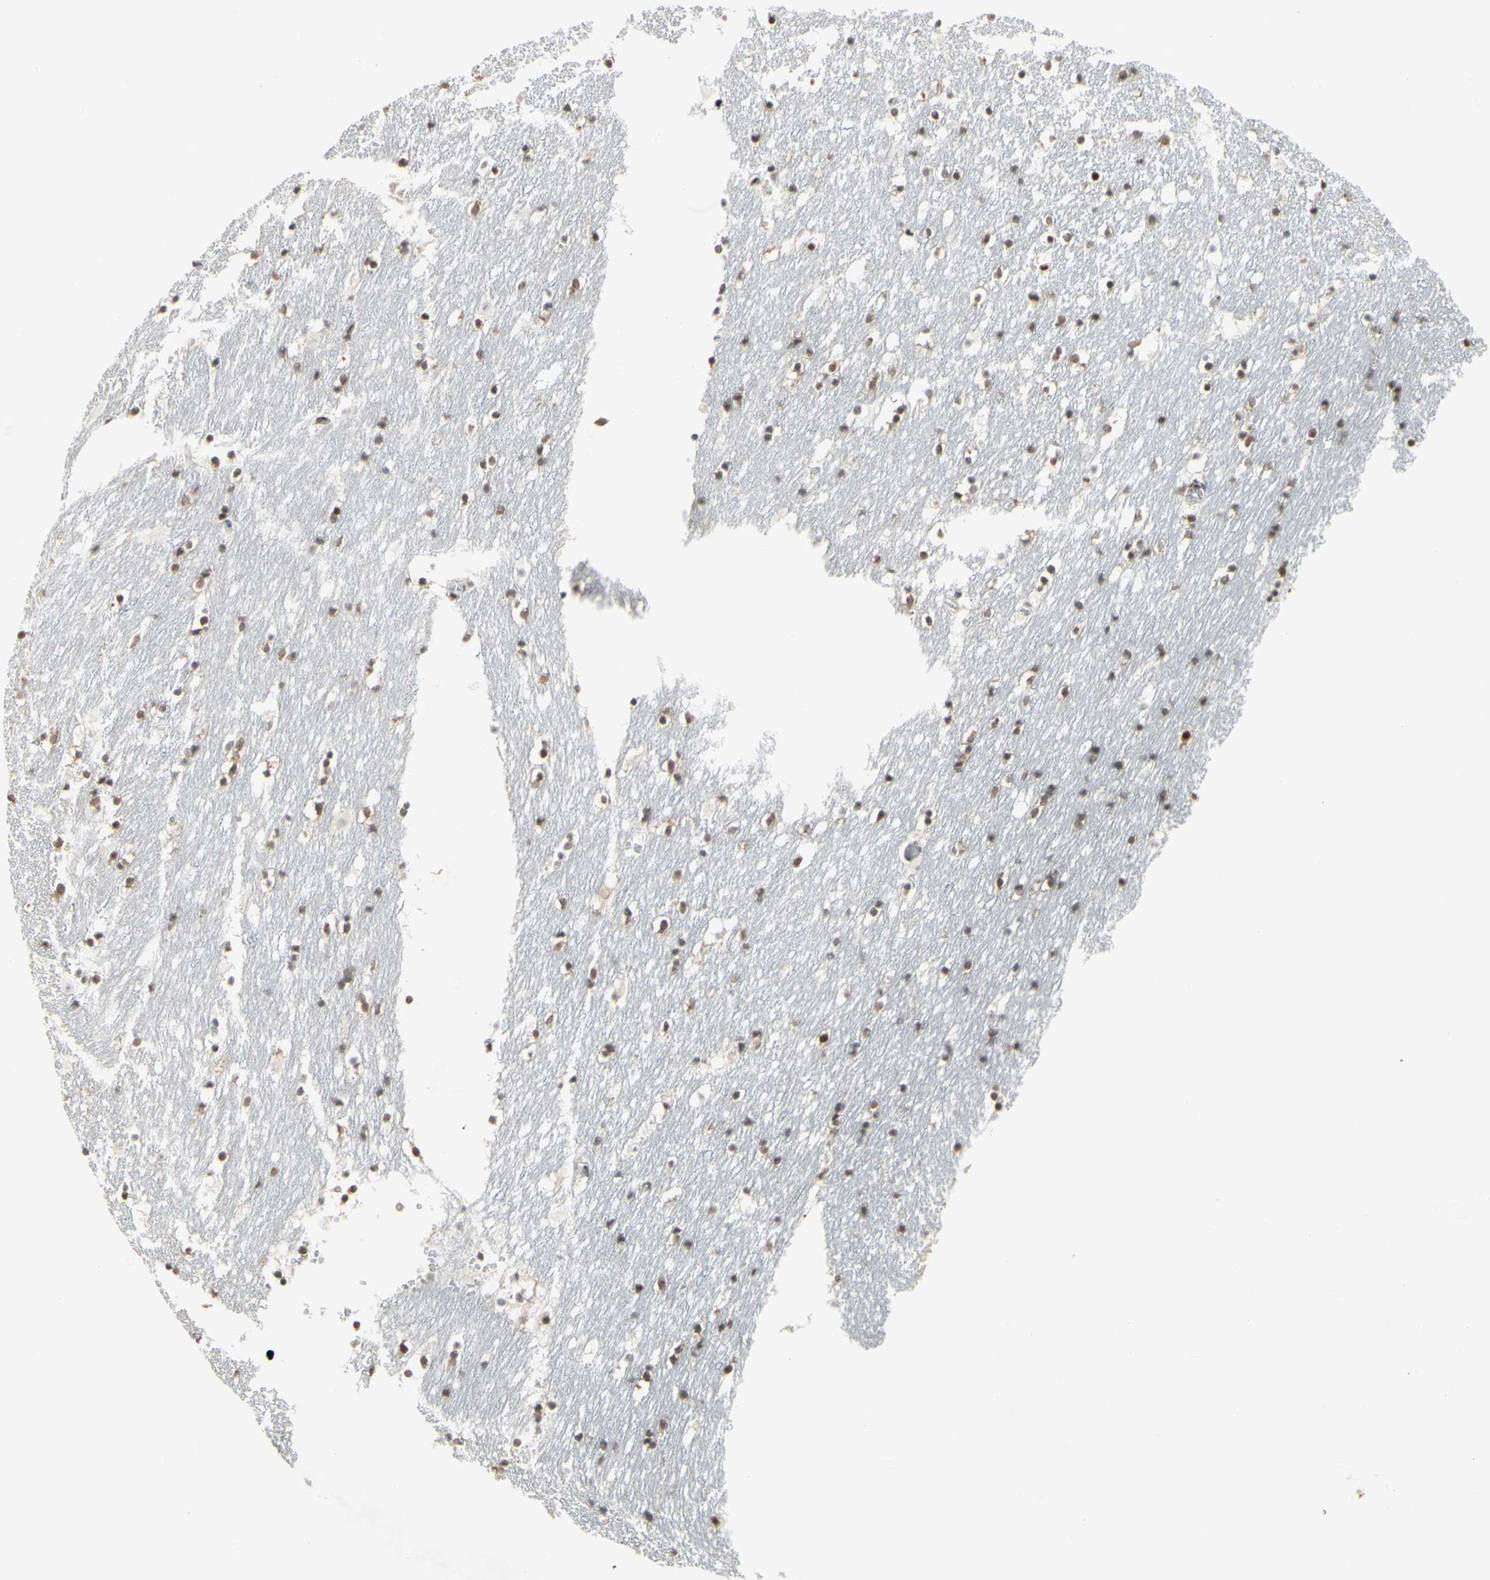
{"staining": {"intensity": "strong", "quantity": ">75%", "location": "nuclear"}, "tissue": "caudate", "cell_type": "Glial cells", "image_type": "normal", "snomed": [{"axis": "morphology", "description": "Normal tissue, NOS"}, {"axis": "topography", "description": "Lateral ventricle wall"}], "caption": "Approximately >75% of glial cells in unremarkable human caudate reveal strong nuclear protein staining as visualized by brown immunohistochemical staining.", "gene": "TRIM28", "patient": {"sex": "male", "age": 45}}